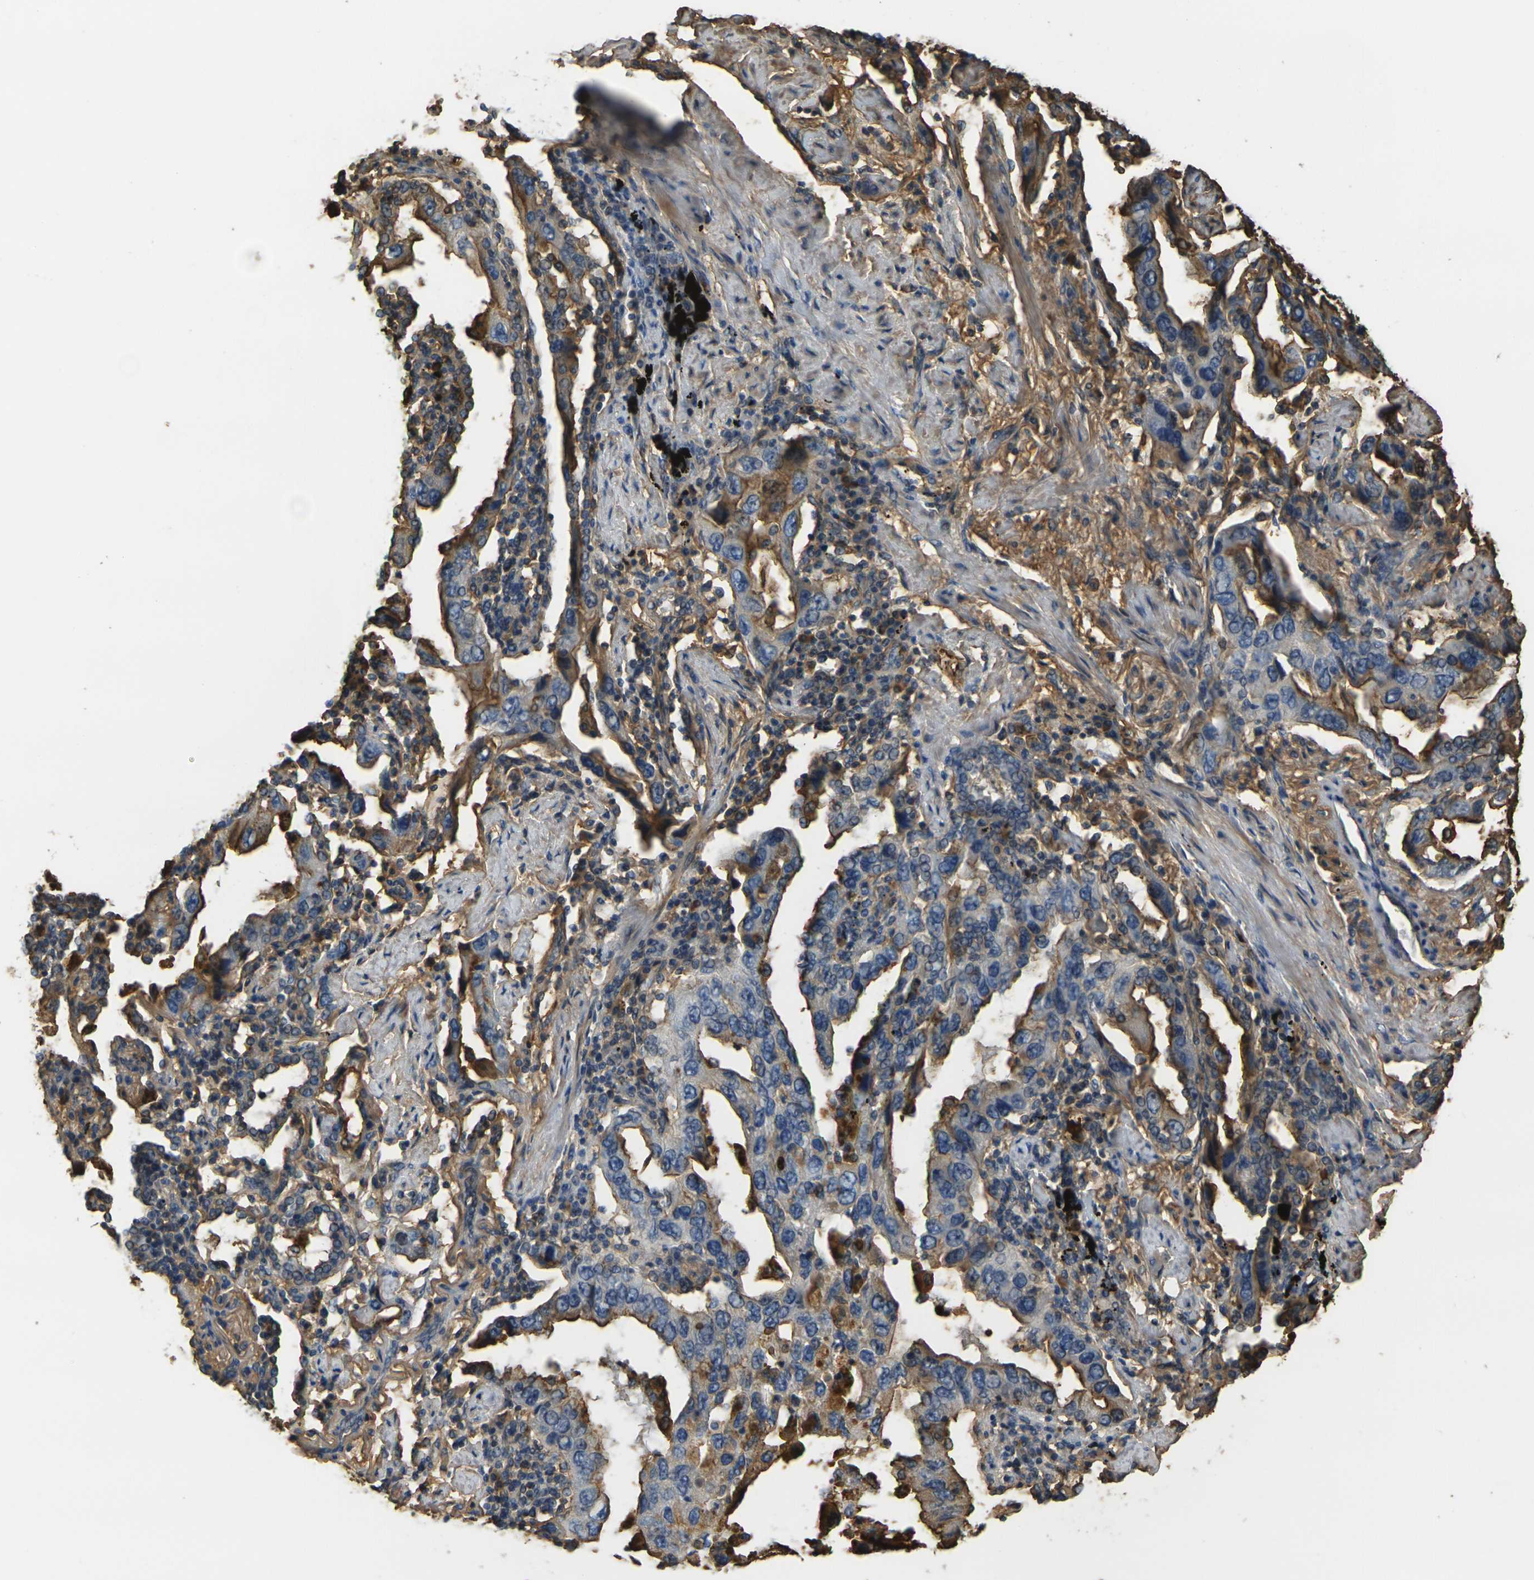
{"staining": {"intensity": "moderate", "quantity": "25%-75%", "location": "cytoplasmic/membranous"}, "tissue": "lung cancer", "cell_type": "Tumor cells", "image_type": "cancer", "snomed": [{"axis": "morphology", "description": "Adenocarcinoma, NOS"}, {"axis": "topography", "description": "Lung"}], "caption": "Lung adenocarcinoma was stained to show a protein in brown. There is medium levels of moderate cytoplasmic/membranous positivity in approximately 25%-75% of tumor cells.", "gene": "PLCD1", "patient": {"sex": "female", "age": 65}}